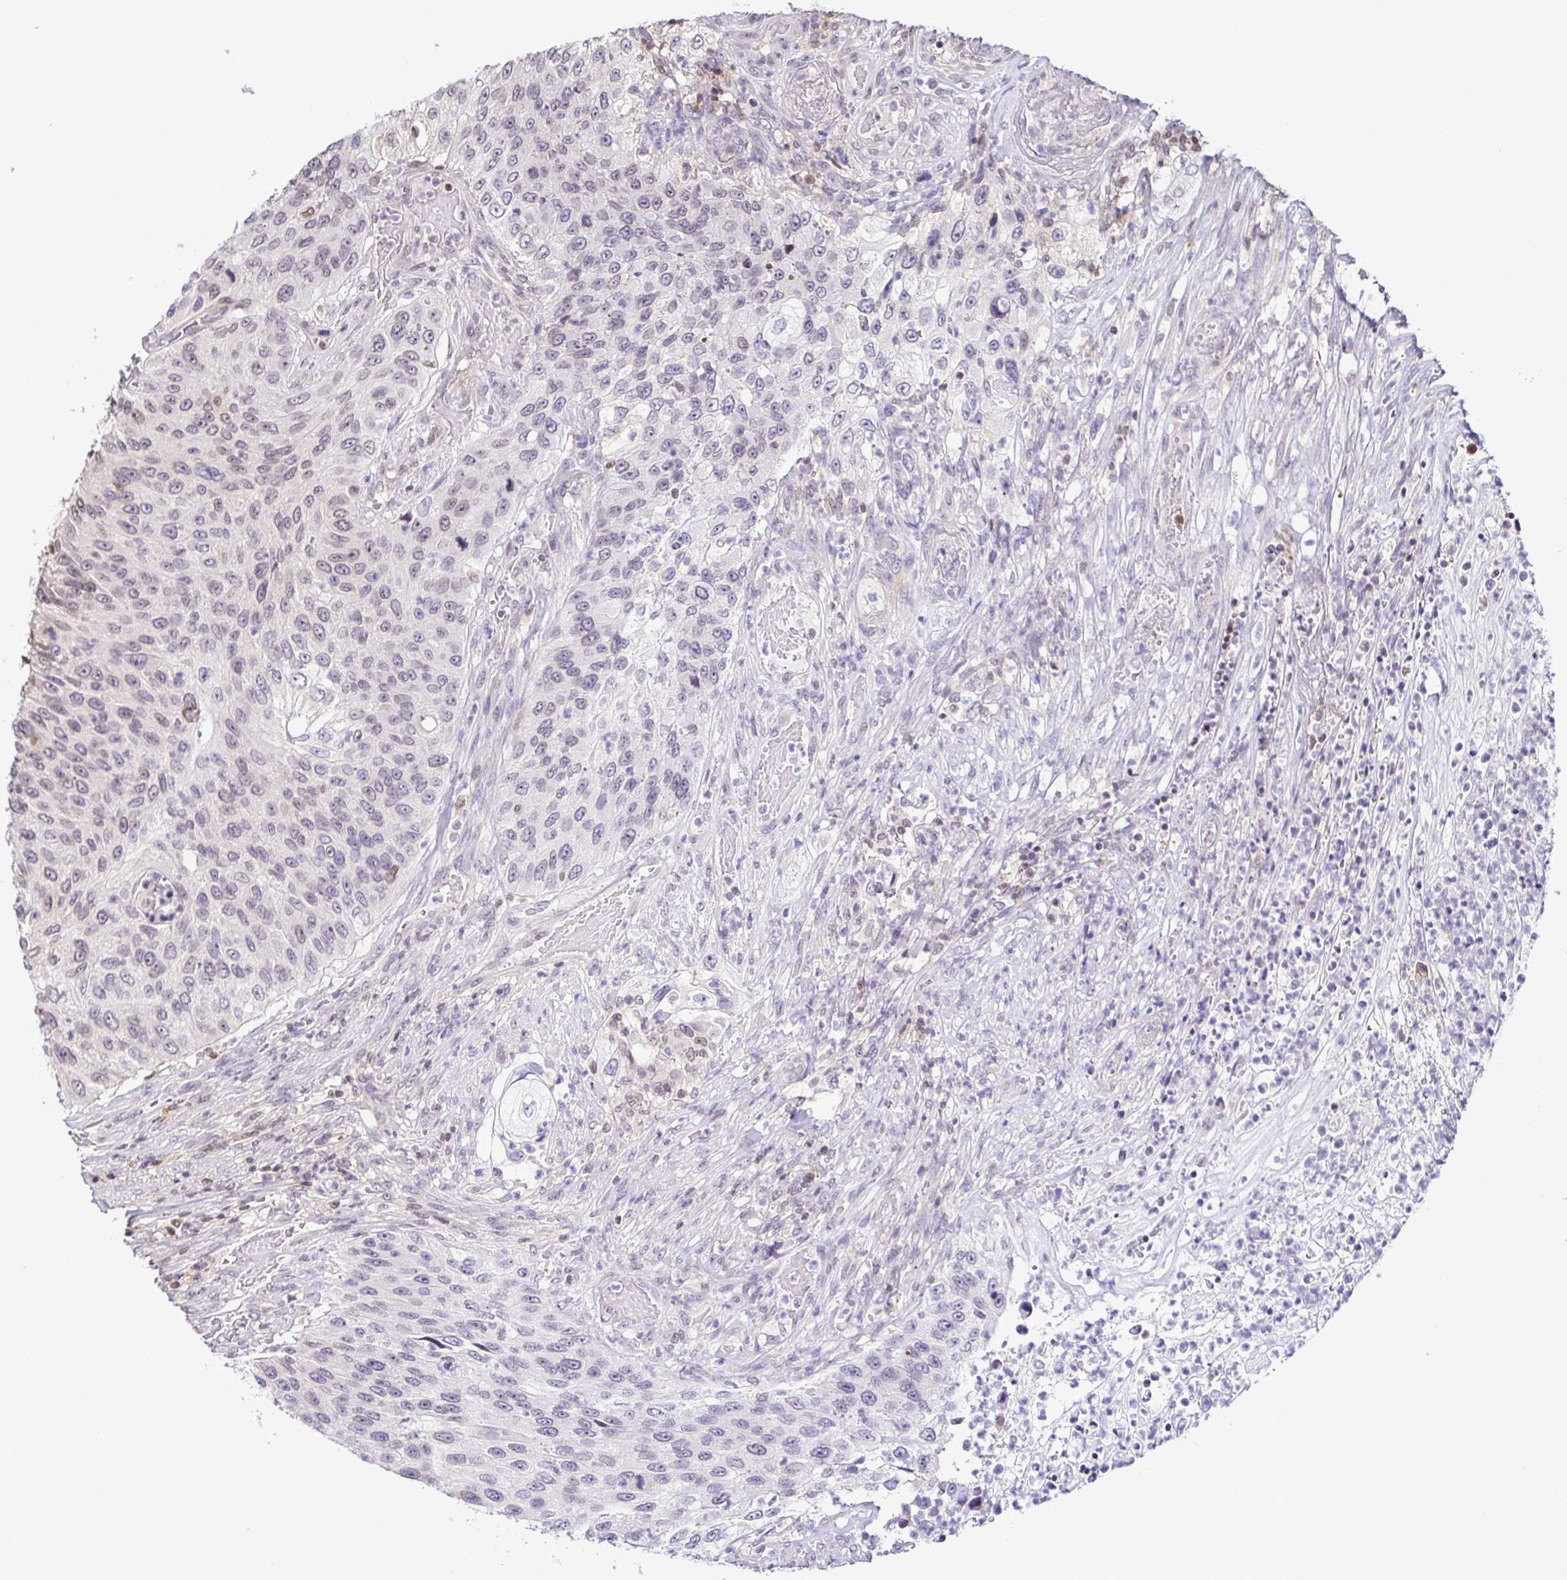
{"staining": {"intensity": "negative", "quantity": "none", "location": "none"}, "tissue": "urothelial cancer", "cell_type": "Tumor cells", "image_type": "cancer", "snomed": [{"axis": "morphology", "description": "Urothelial carcinoma, High grade"}, {"axis": "topography", "description": "Urinary bladder"}], "caption": "Image shows no protein expression in tumor cells of urothelial cancer tissue. (Stains: DAB (3,3'-diaminobenzidine) IHC with hematoxylin counter stain, Microscopy: brightfield microscopy at high magnification).", "gene": "PSMB9", "patient": {"sex": "female", "age": 60}}